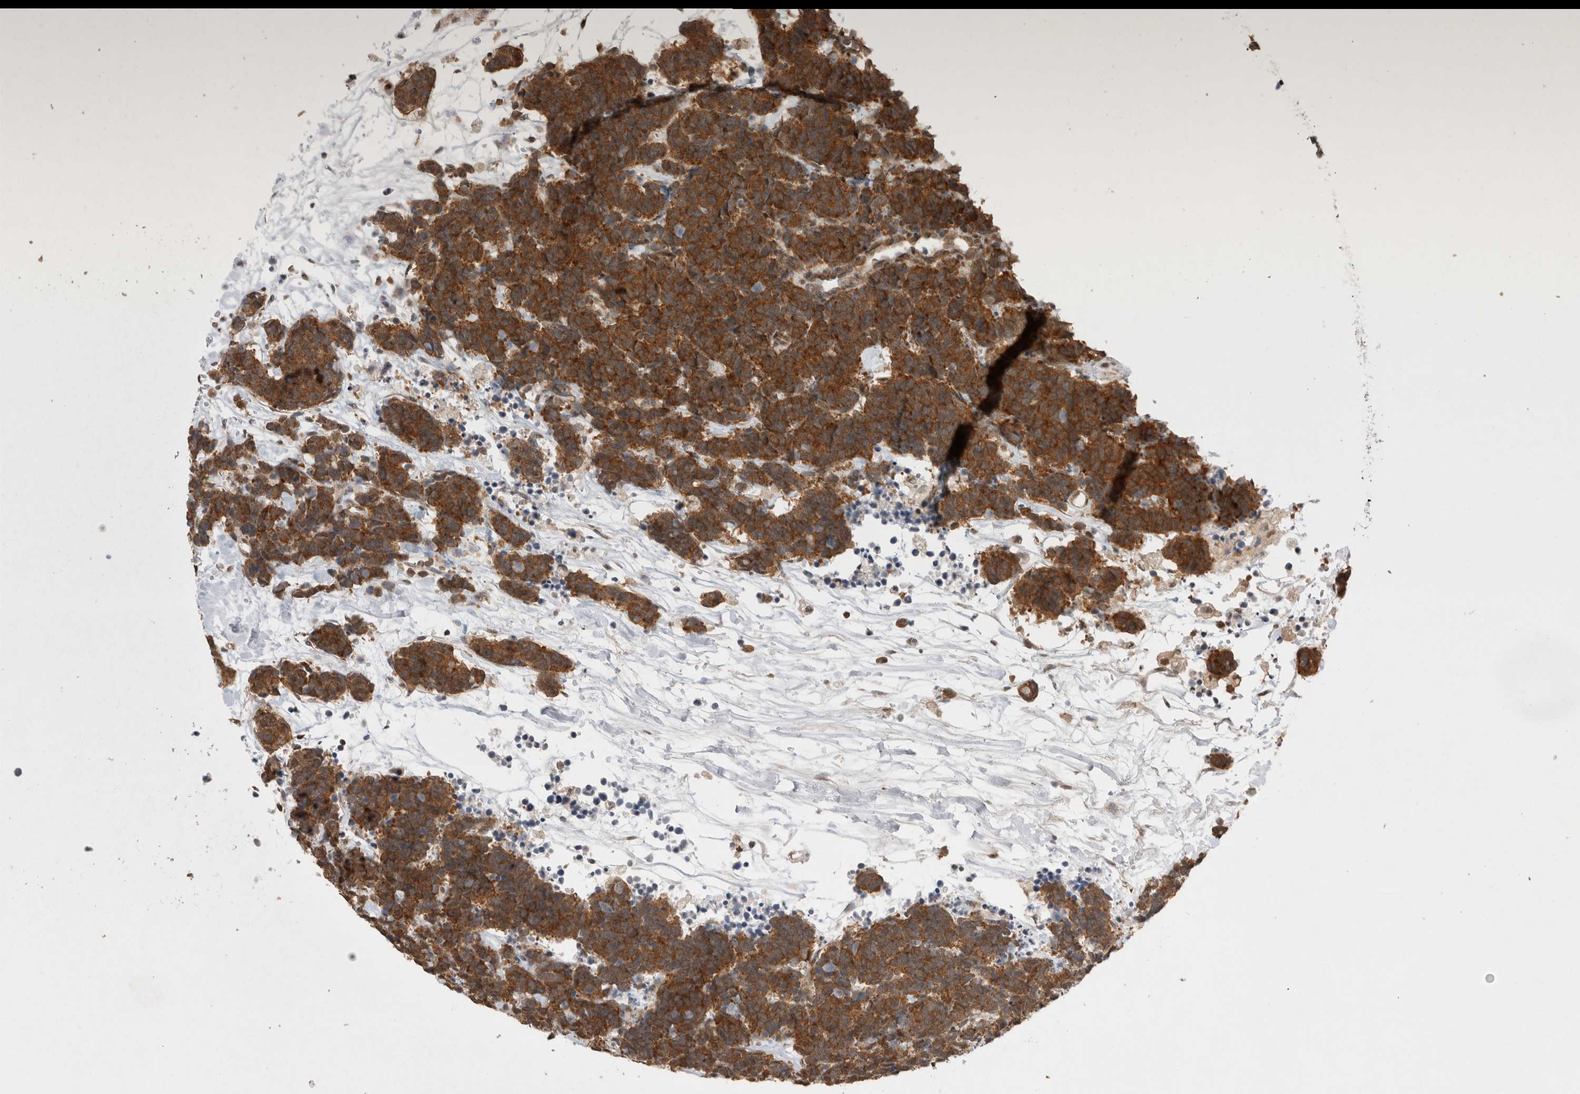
{"staining": {"intensity": "strong", "quantity": ">75%", "location": "cytoplasmic/membranous"}, "tissue": "carcinoid", "cell_type": "Tumor cells", "image_type": "cancer", "snomed": [{"axis": "morphology", "description": "Carcinoma, NOS"}, {"axis": "morphology", "description": "Carcinoid, malignant, NOS"}, {"axis": "topography", "description": "Urinary bladder"}], "caption": "This image exhibits IHC staining of carcinoid, with high strong cytoplasmic/membranous staining in approximately >75% of tumor cells.", "gene": "WIPF2", "patient": {"sex": "male", "age": 57}}